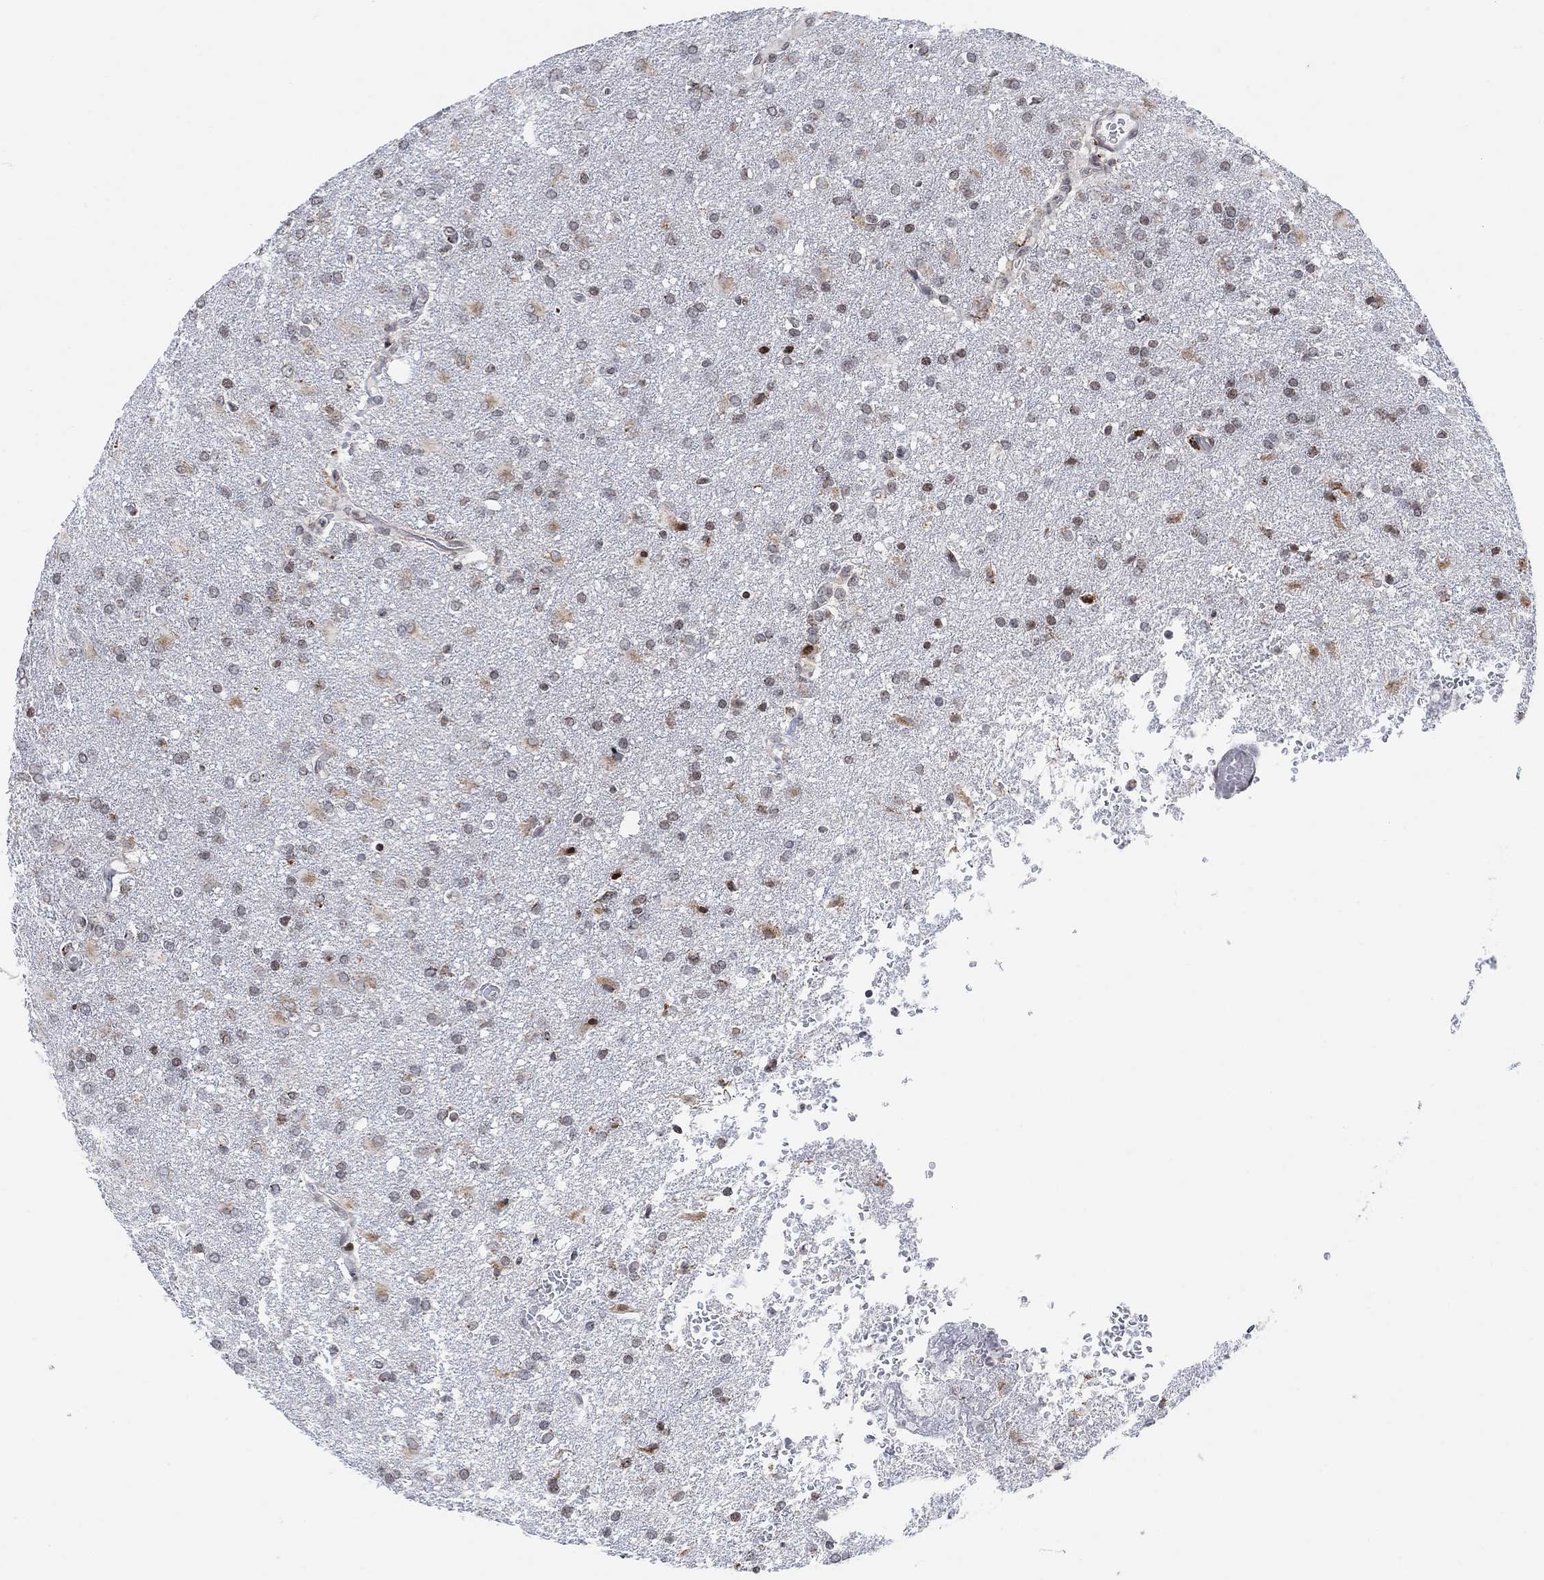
{"staining": {"intensity": "moderate", "quantity": "<25%", "location": "nuclear"}, "tissue": "glioma", "cell_type": "Tumor cells", "image_type": "cancer", "snomed": [{"axis": "morphology", "description": "Glioma, malignant, High grade"}, {"axis": "topography", "description": "Brain"}], "caption": "Protein expression analysis of glioma demonstrates moderate nuclear staining in approximately <25% of tumor cells. Ihc stains the protein in brown and the nuclei are stained blue.", "gene": "ABHD14A", "patient": {"sex": "male", "age": 68}}